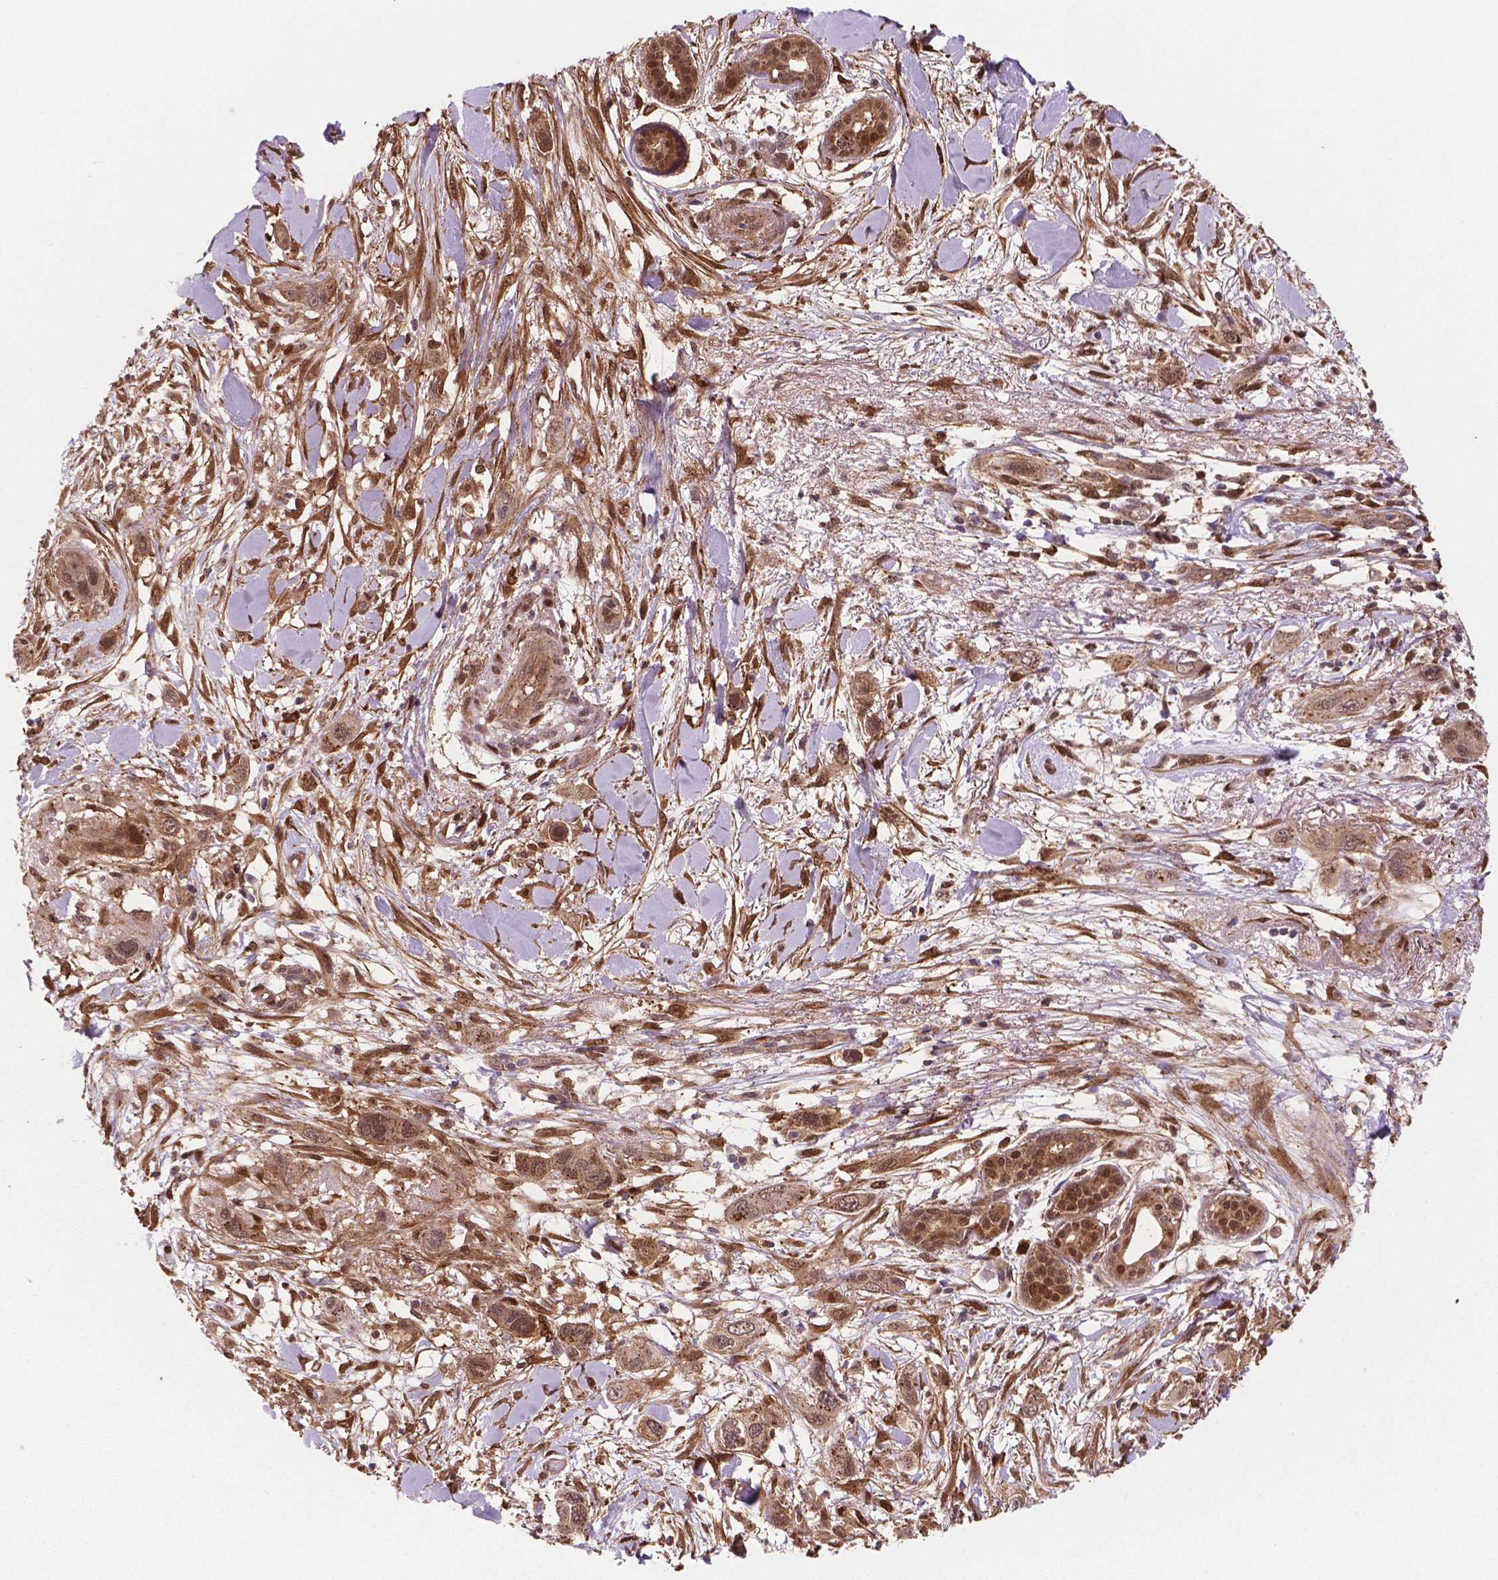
{"staining": {"intensity": "weak", "quantity": ">75%", "location": "cytoplasmic/membranous,nuclear"}, "tissue": "skin cancer", "cell_type": "Tumor cells", "image_type": "cancer", "snomed": [{"axis": "morphology", "description": "Squamous cell carcinoma, NOS"}, {"axis": "topography", "description": "Skin"}], "caption": "This is a micrograph of IHC staining of skin squamous cell carcinoma, which shows weak staining in the cytoplasmic/membranous and nuclear of tumor cells.", "gene": "PLIN3", "patient": {"sex": "male", "age": 79}}